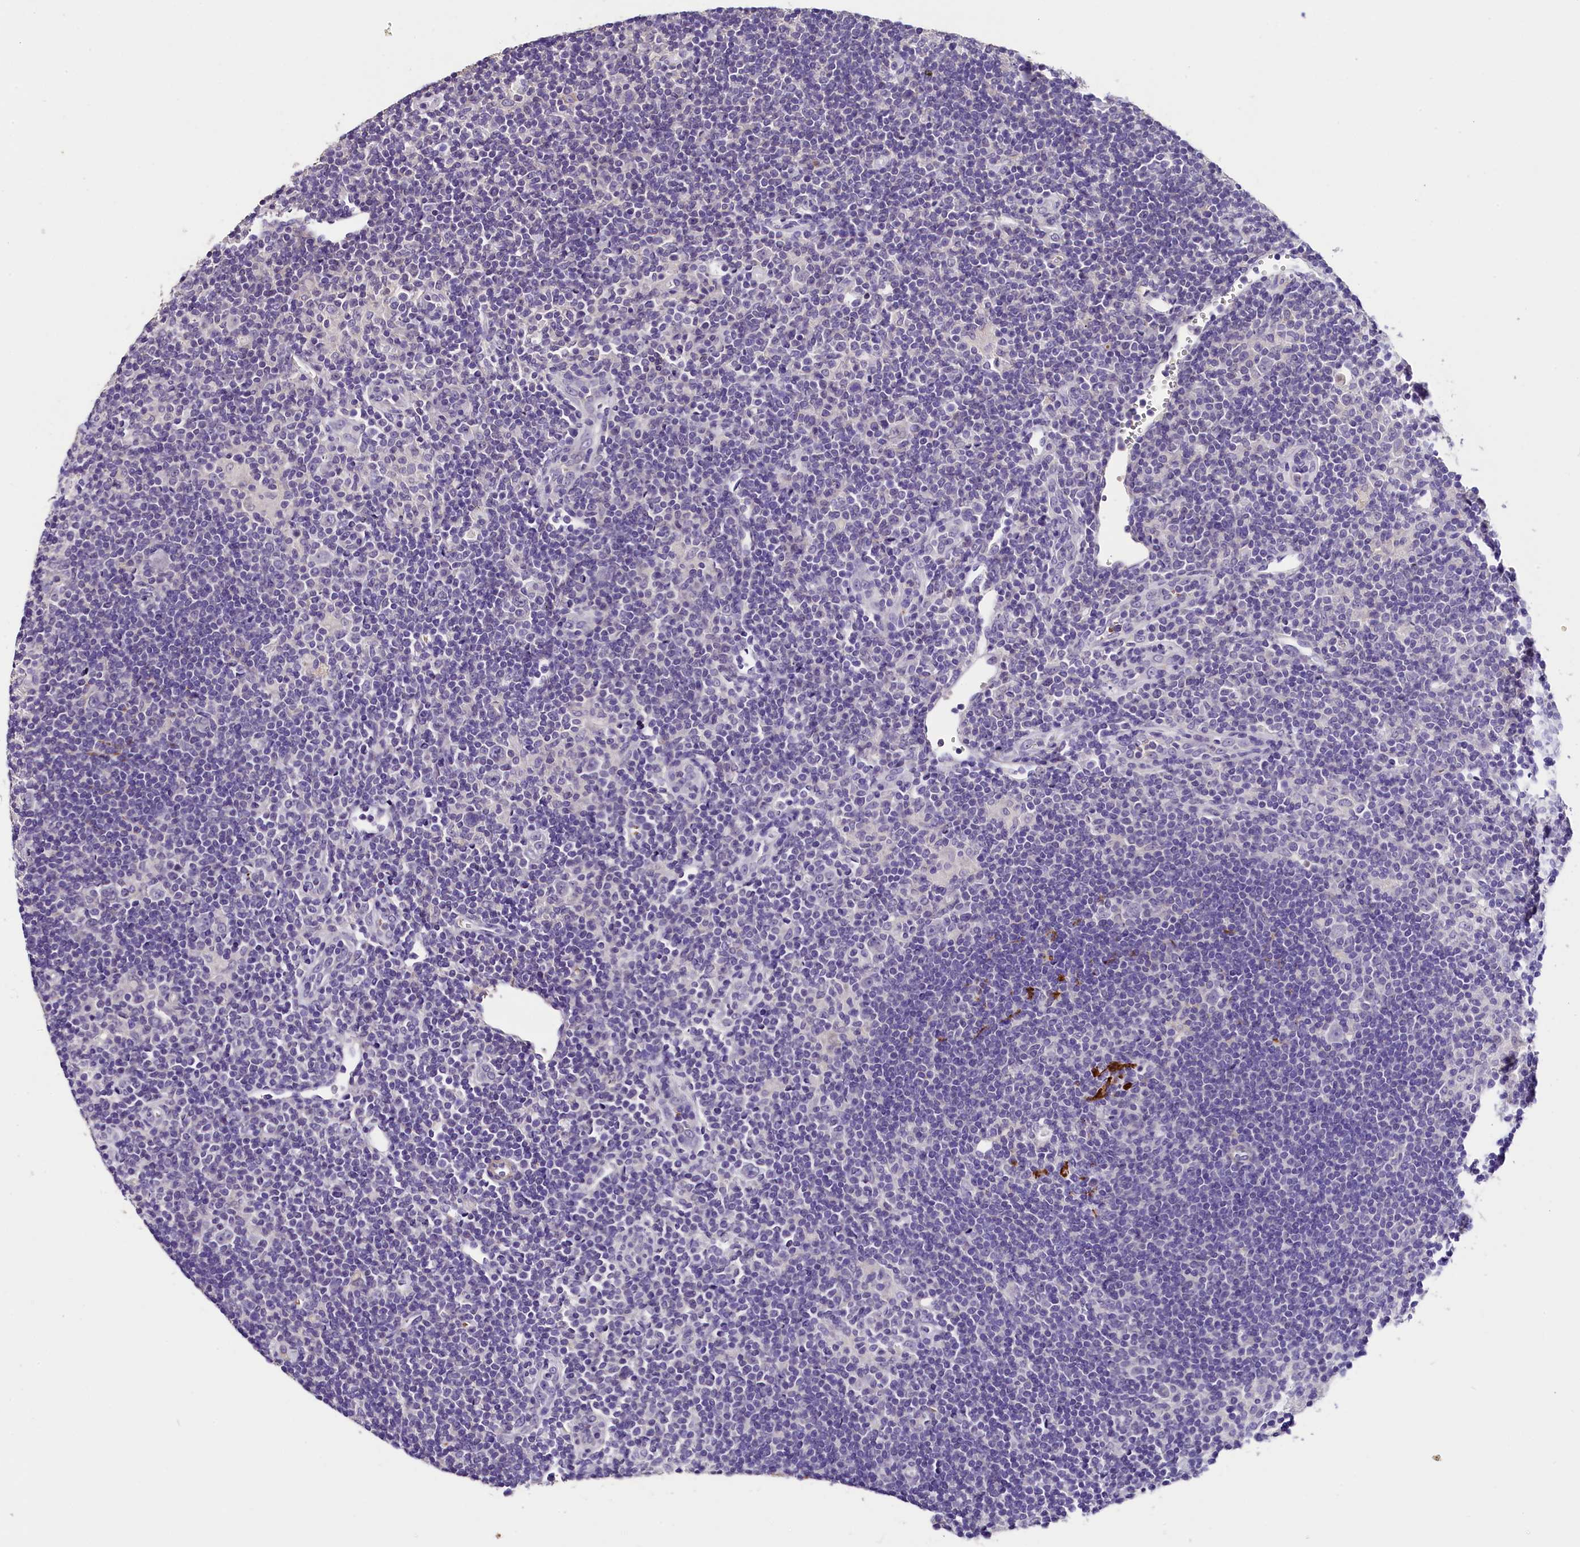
{"staining": {"intensity": "negative", "quantity": "none", "location": "none"}, "tissue": "lymphoma", "cell_type": "Tumor cells", "image_type": "cancer", "snomed": [{"axis": "morphology", "description": "Hodgkin's disease, NOS"}, {"axis": "topography", "description": "Lymph node"}], "caption": "Immunohistochemistry (IHC) of Hodgkin's disease displays no expression in tumor cells.", "gene": "MEX3B", "patient": {"sex": "female", "age": 57}}